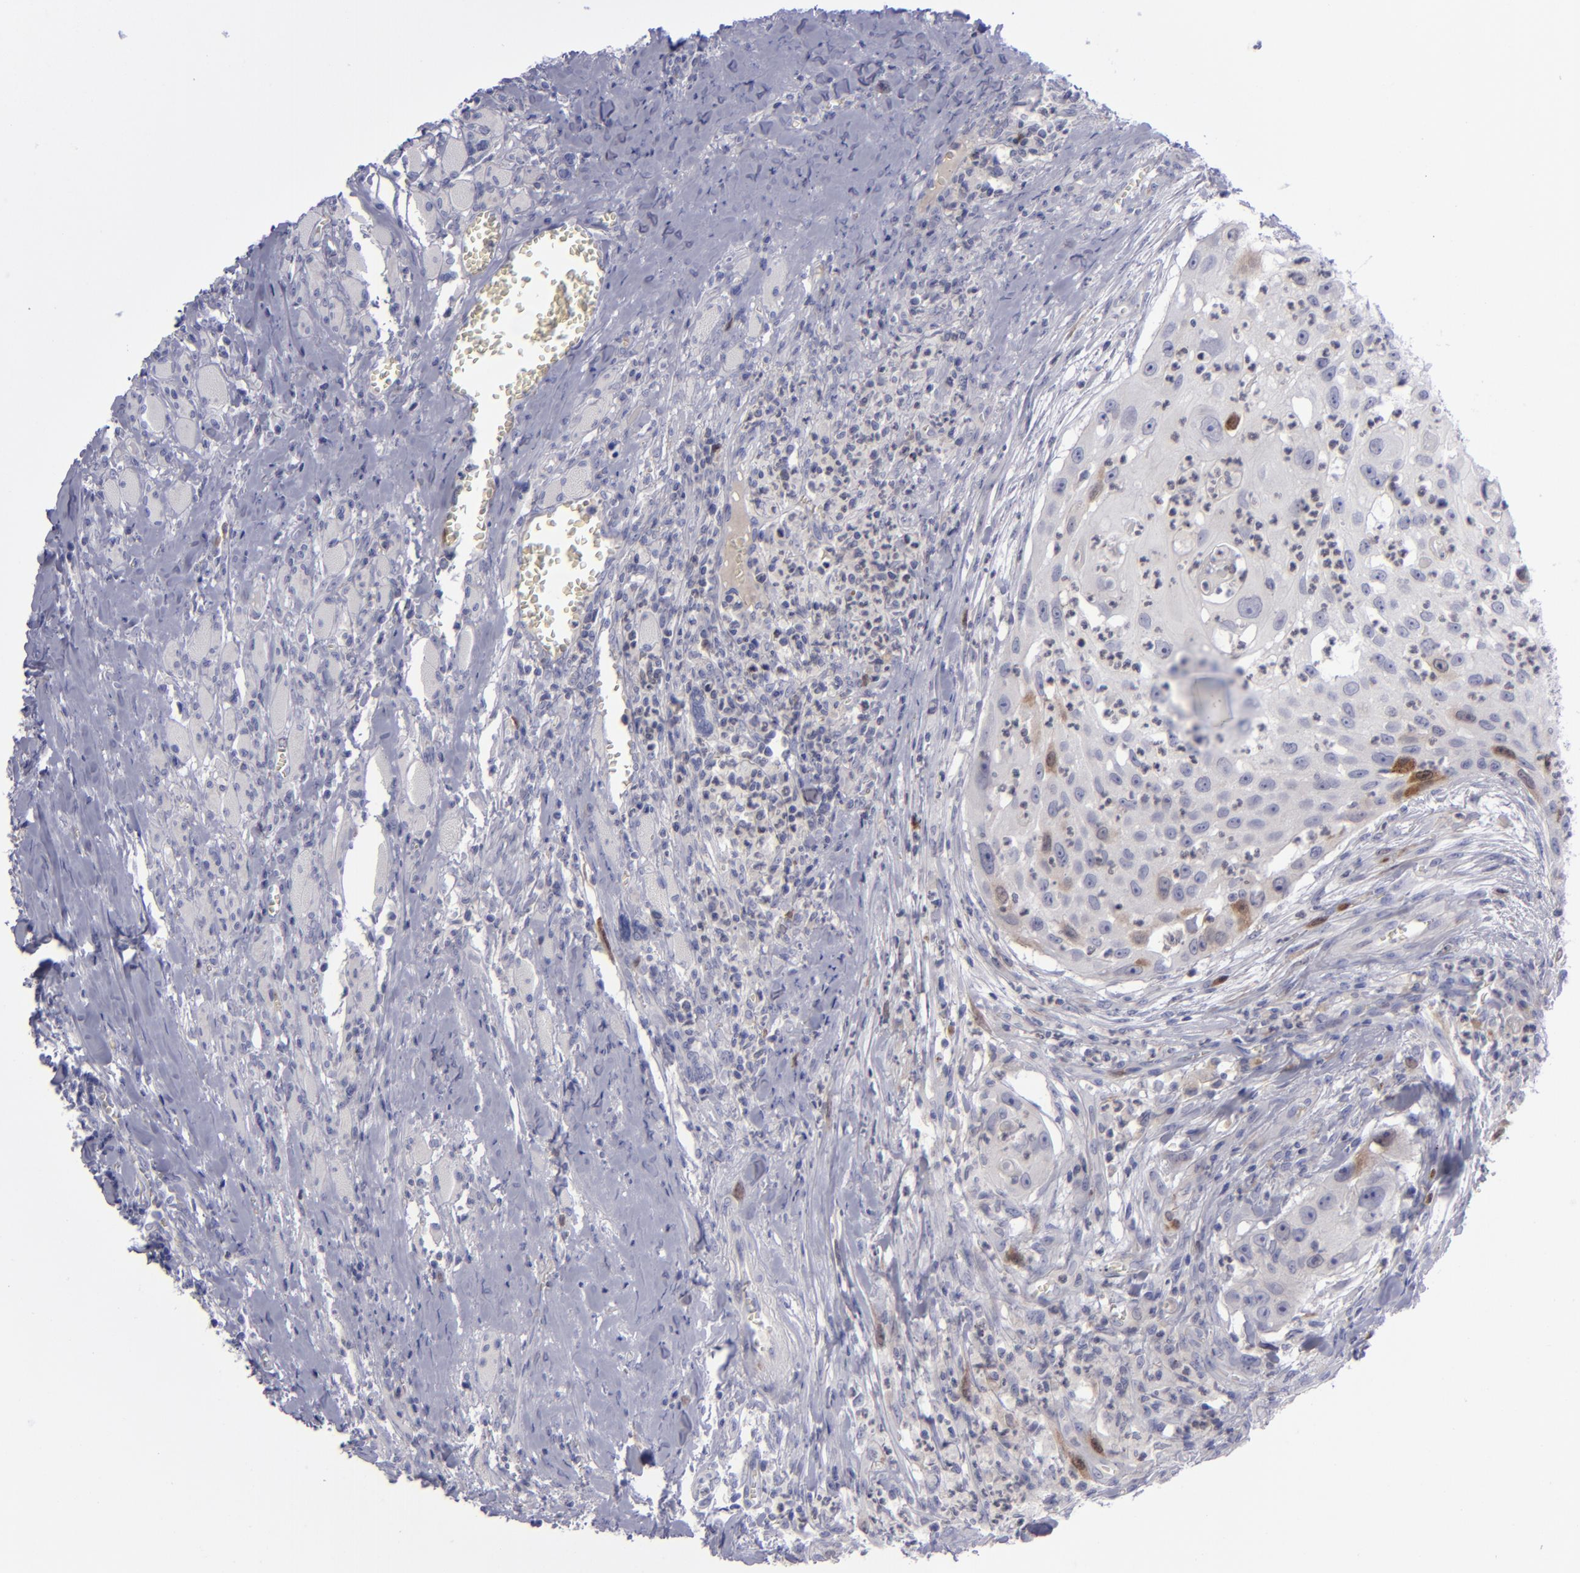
{"staining": {"intensity": "moderate", "quantity": "<25%", "location": "cytoplasmic/membranous"}, "tissue": "head and neck cancer", "cell_type": "Tumor cells", "image_type": "cancer", "snomed": [{"axis": "morphology", "description": "Squamous cell carcinoma, NOS"}, {"axis": "topography", "description": "Head-Neck"}], "caption": "Protein staining shows moderate cytoplasmic/membranous staining in about <25% of tumor cells in head and neck cancer.", "gene": "AURKA", "patient": {"sex": "male", "age": 64}}